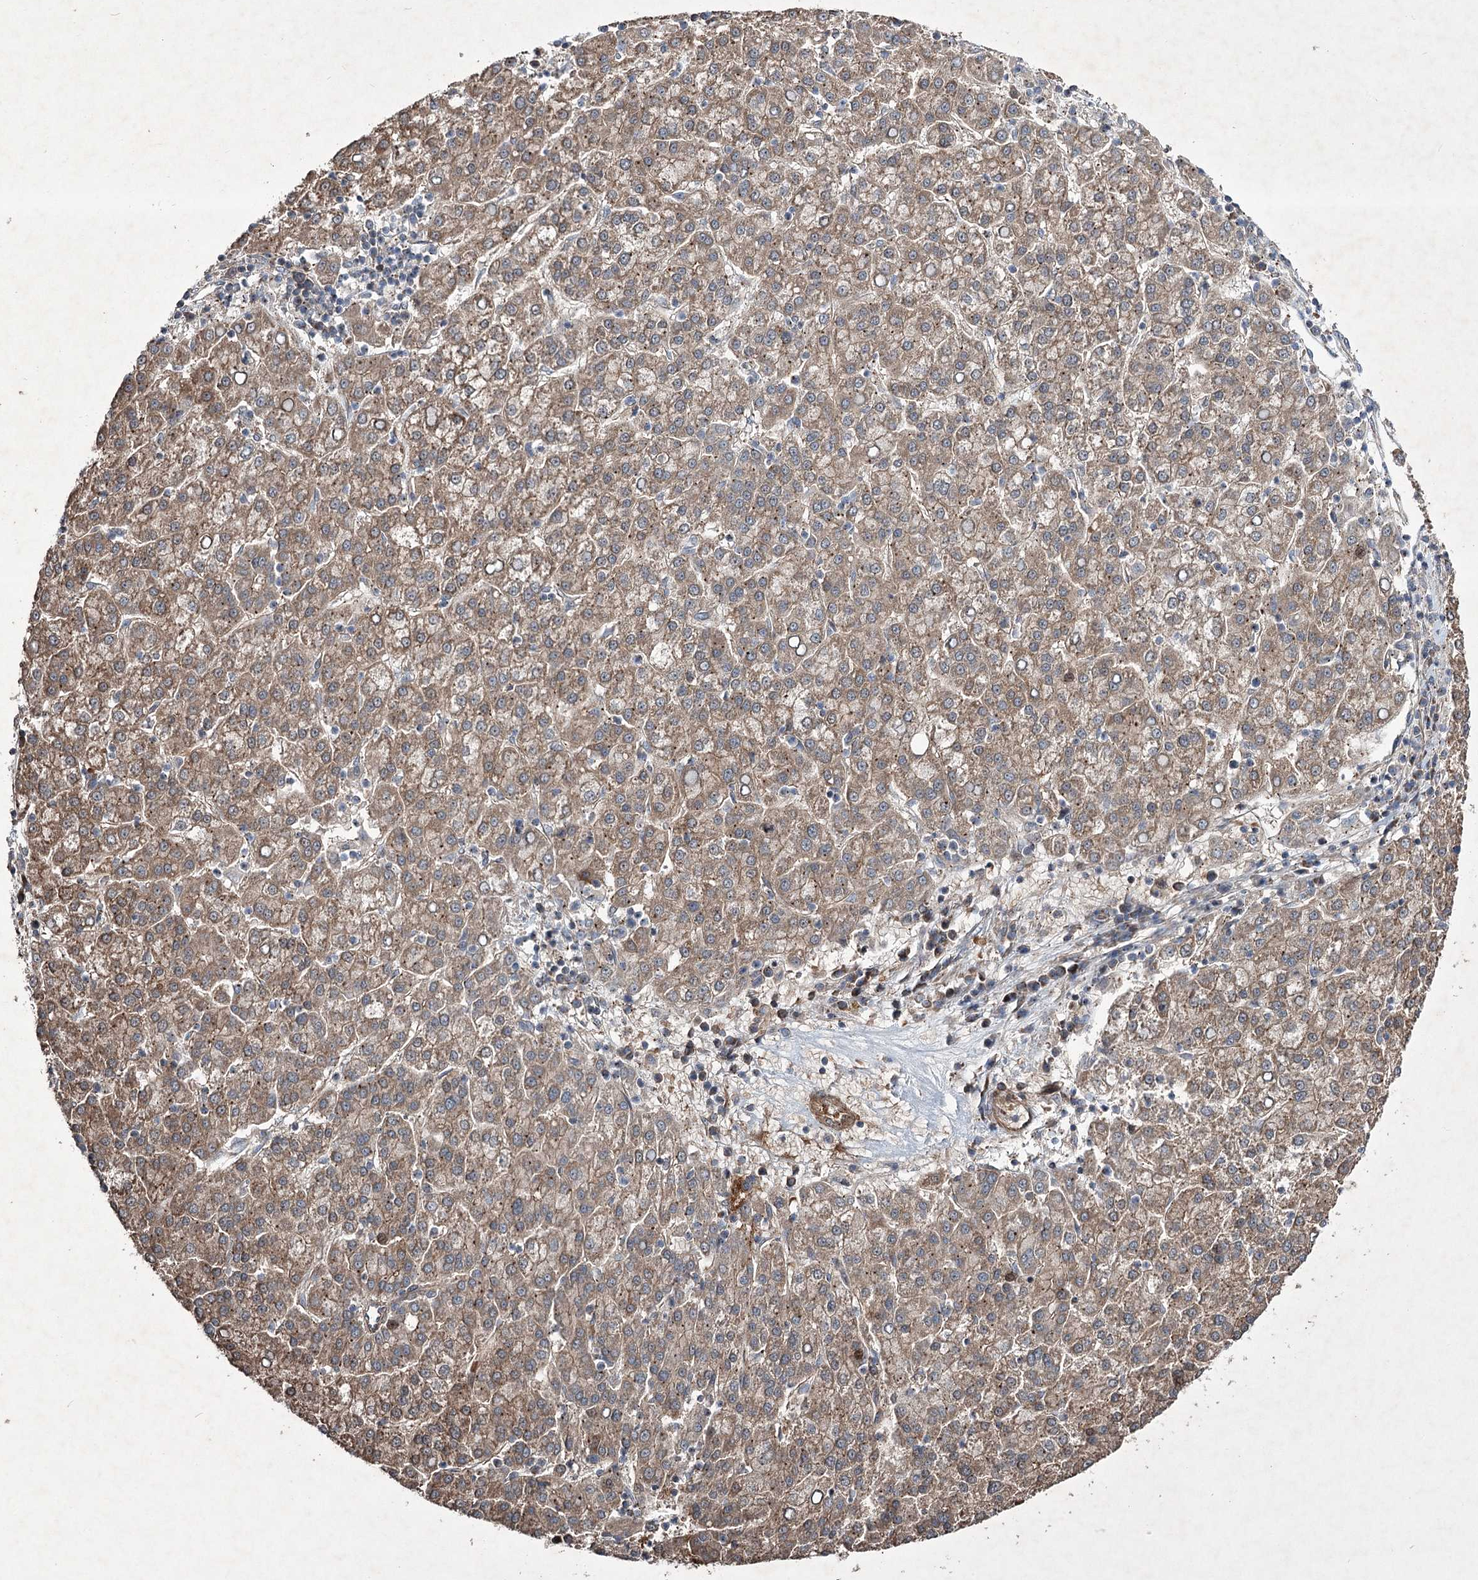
{"staining": {"intensity": "moderate", "quantity": ">75%", "location": "cytoplasmic/membranous"}, "tissue": "liver cancer", "cell_type": "Tumor cells", "image_type": "cancer", "snomed": [{"axis": "morphology", "description": "Carcinoma, Hepatocellular, NOS"}, {"axis": "topography", "description": "Liver"}], "caption": "A micrograph of human liver cancer (hepatocellular carcinoma) stained for a protein shows moderate cytoplasmic/membranous brown staining in tumor cells. (Brightfield microscopy of DAB IHC at high magnification).", "gene": "SERINC5", "patient": {"sex": "female", "age": 58}}